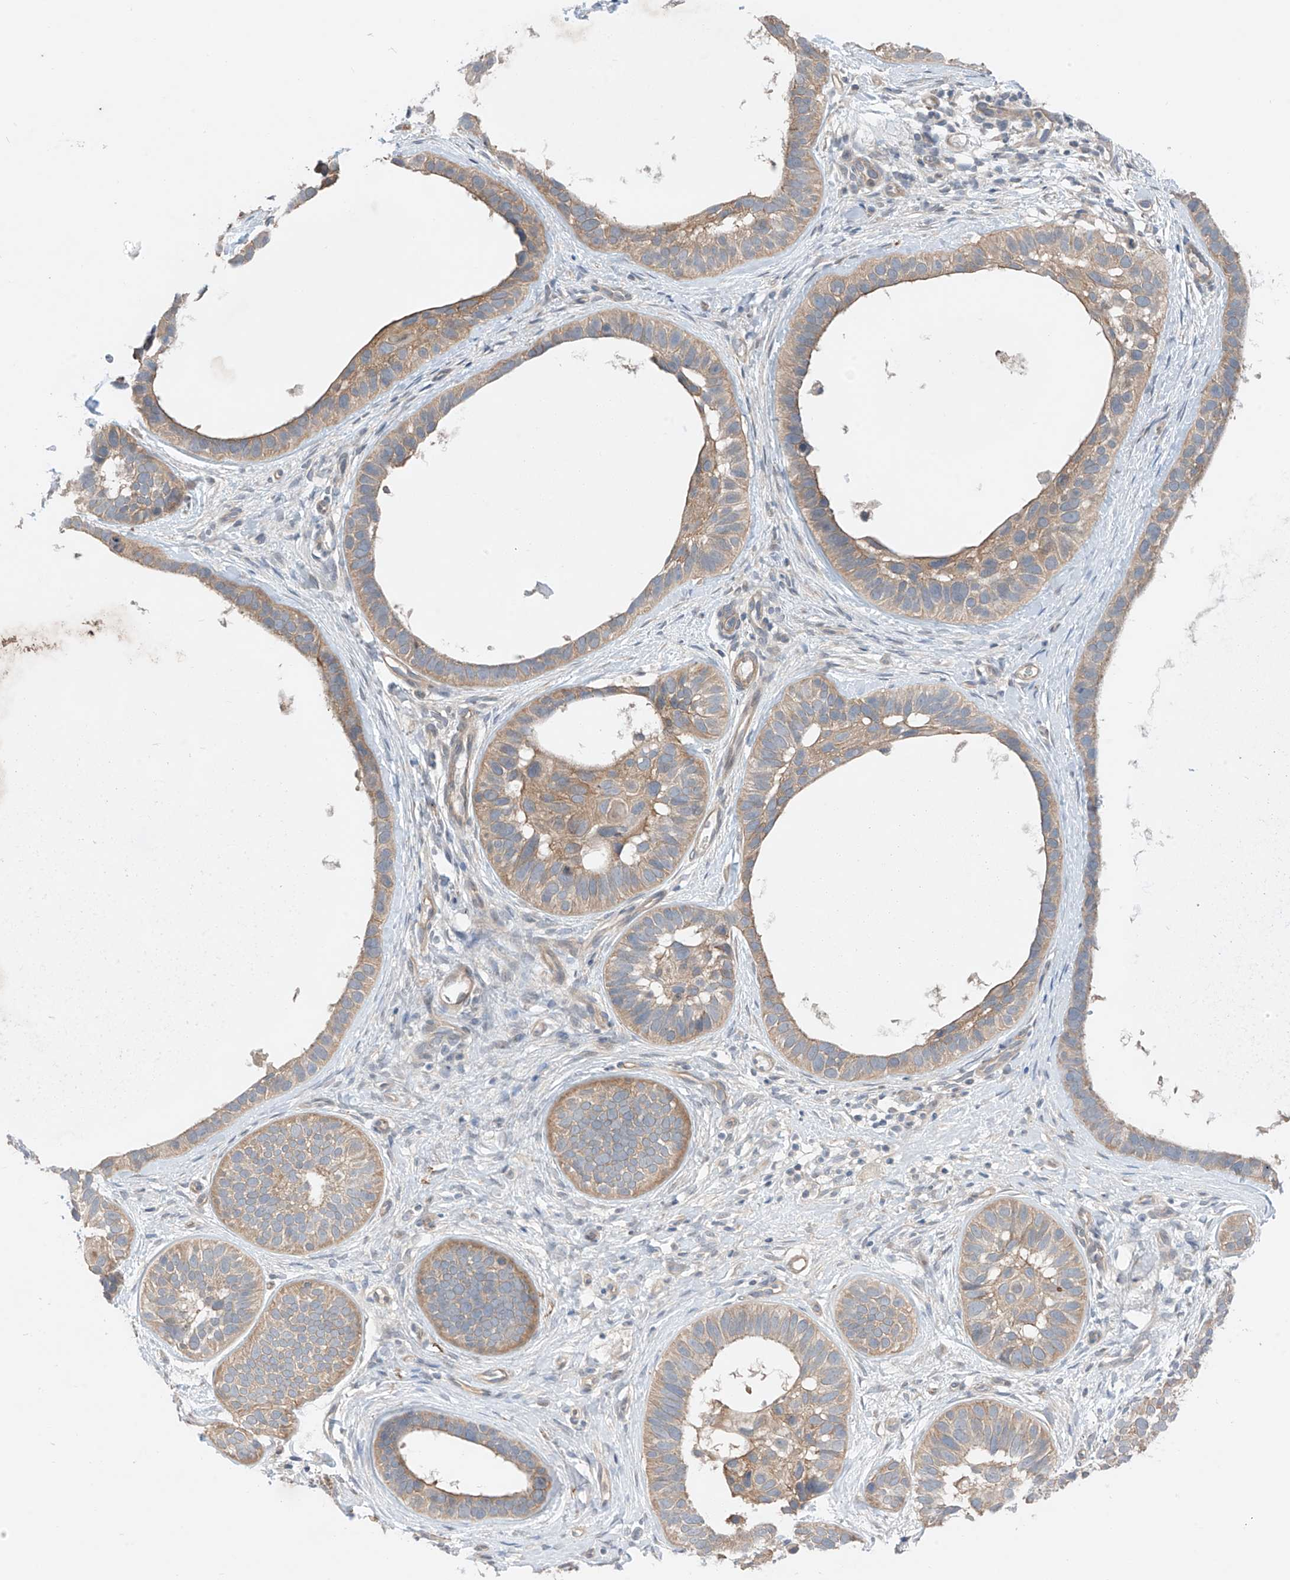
{"staining": {"intensity": "moderate", "quantity": "25%-75%", "location": "cytoplasmic/membranous"}, "tissue": "skin cancer", "cell_type": "Tumor cells", "image_type": "cancer", "snomed": [{"axis": "morphology", "description": "Basal cell carcinoma"}, {"axis": "topography", "description": "Skin"}], "caption": "Moderate cytoplasmic/membranous protein positivity is seen in approximately 25%-75% of tumor cells in basal cell carcinoma (skin).", "gene": "ABLIM2", "patient": {"sex": "male", "age": 62}}